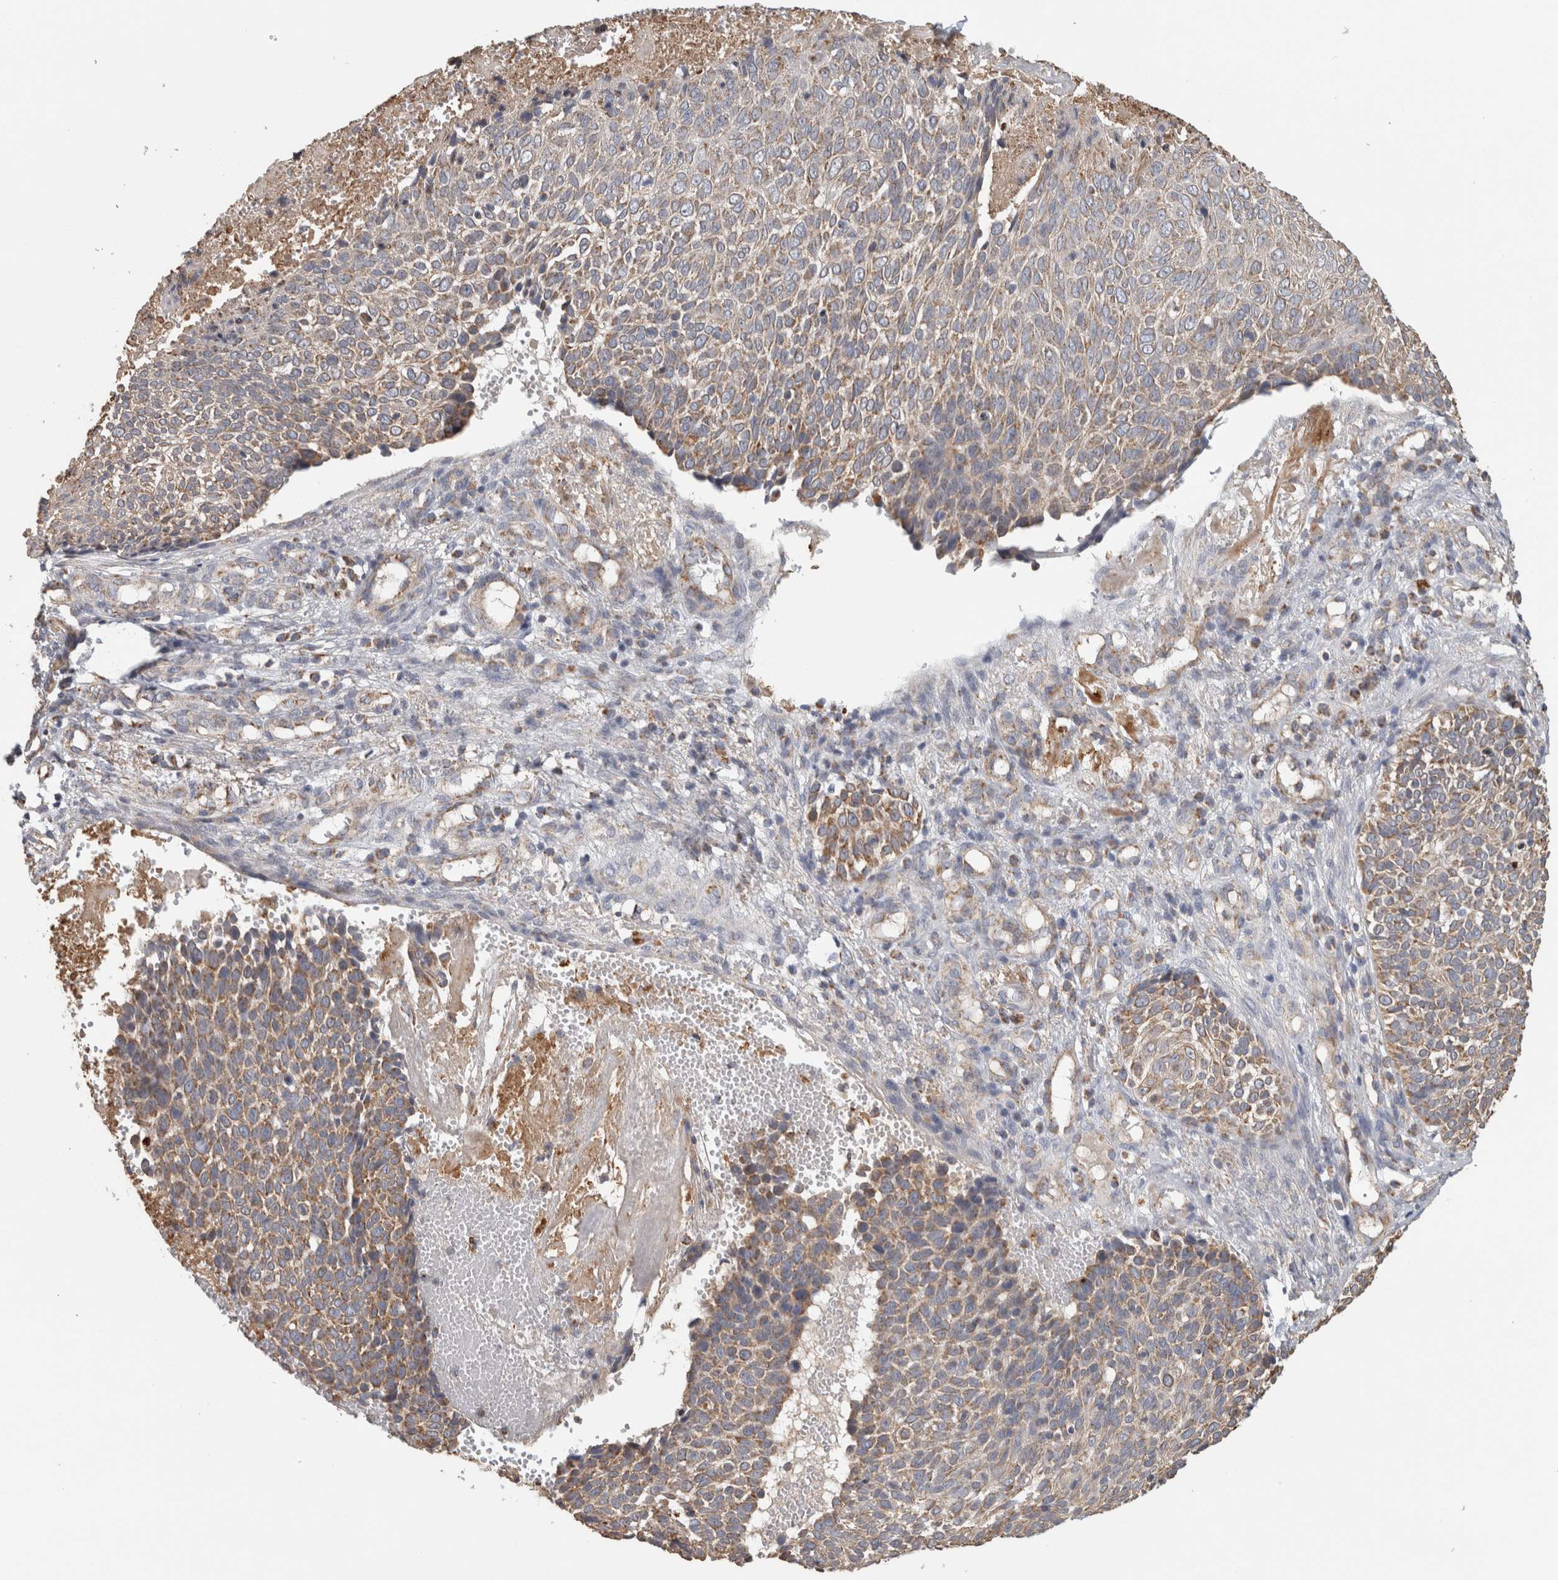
{"staining": {"intensity": "moderate", "quantity": "25%-75%", "location": "cytoplasmic/membranous"}, "tissue": "cervical cancer", "cell_type": "Tumor cells", "image_type": "cancer", "snomed": [{"axis": "morphology", "description": "Squamous cell carcinoma, NOS"}, {"axis": "topography", "description": "Cervix"}], "caption": "High-magnification brightfield microscopy of cervical cancer (squamous cell carcinoma) stained with DAB (3,3'-diaminobenzidine) (brown) and counterstained with hematoxylin (blue). tumor cells exhibit moderate cytoplasmic/membranous expression is present in about25%-75% of cells.", "gene": "ST8SIA1", "patient": {"sex": "female", "age": 74}}